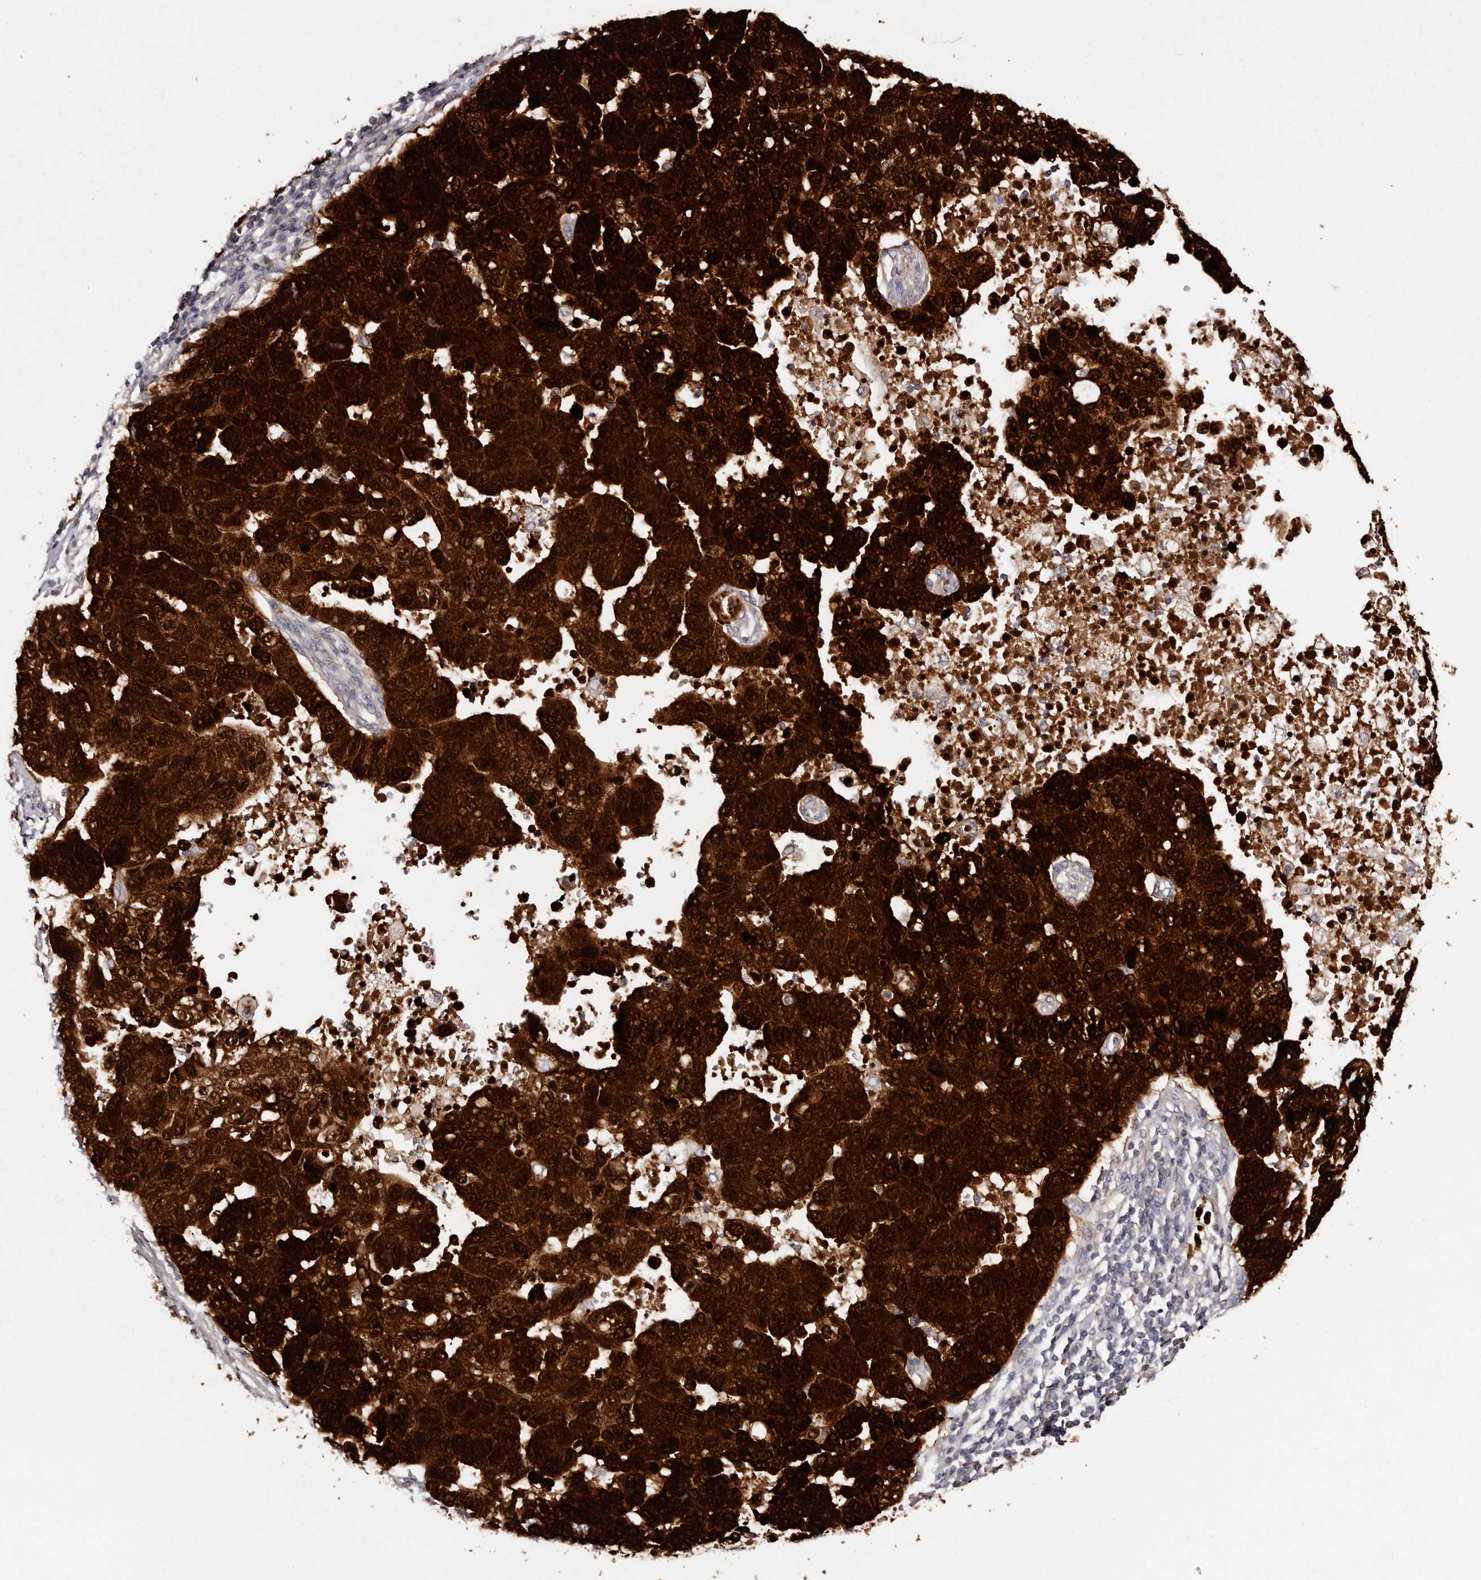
{"staining": {"intensity": "strong", "quantity": ">75%", "location": "cytoplasmic/membranous"}, "tissue": "pancreatic cancer", "cell_type": "Tumor cells", "image_type": "cancer", "snomed": [{"axis": "morphology", "description": "Adenocarcinoma, NOS"}, {"axis": "topography", "description": "Pancreas"}], "caption": "Approximately >75% of tumor cells in human adenocarcinoma (pancreatic) exhibit strong cytoplasmic/membranous protein positivity as visualized by brown immunohistochemical staining.", "gene": "LANCL2", "patient": {"sex": "female", "age": 61}}